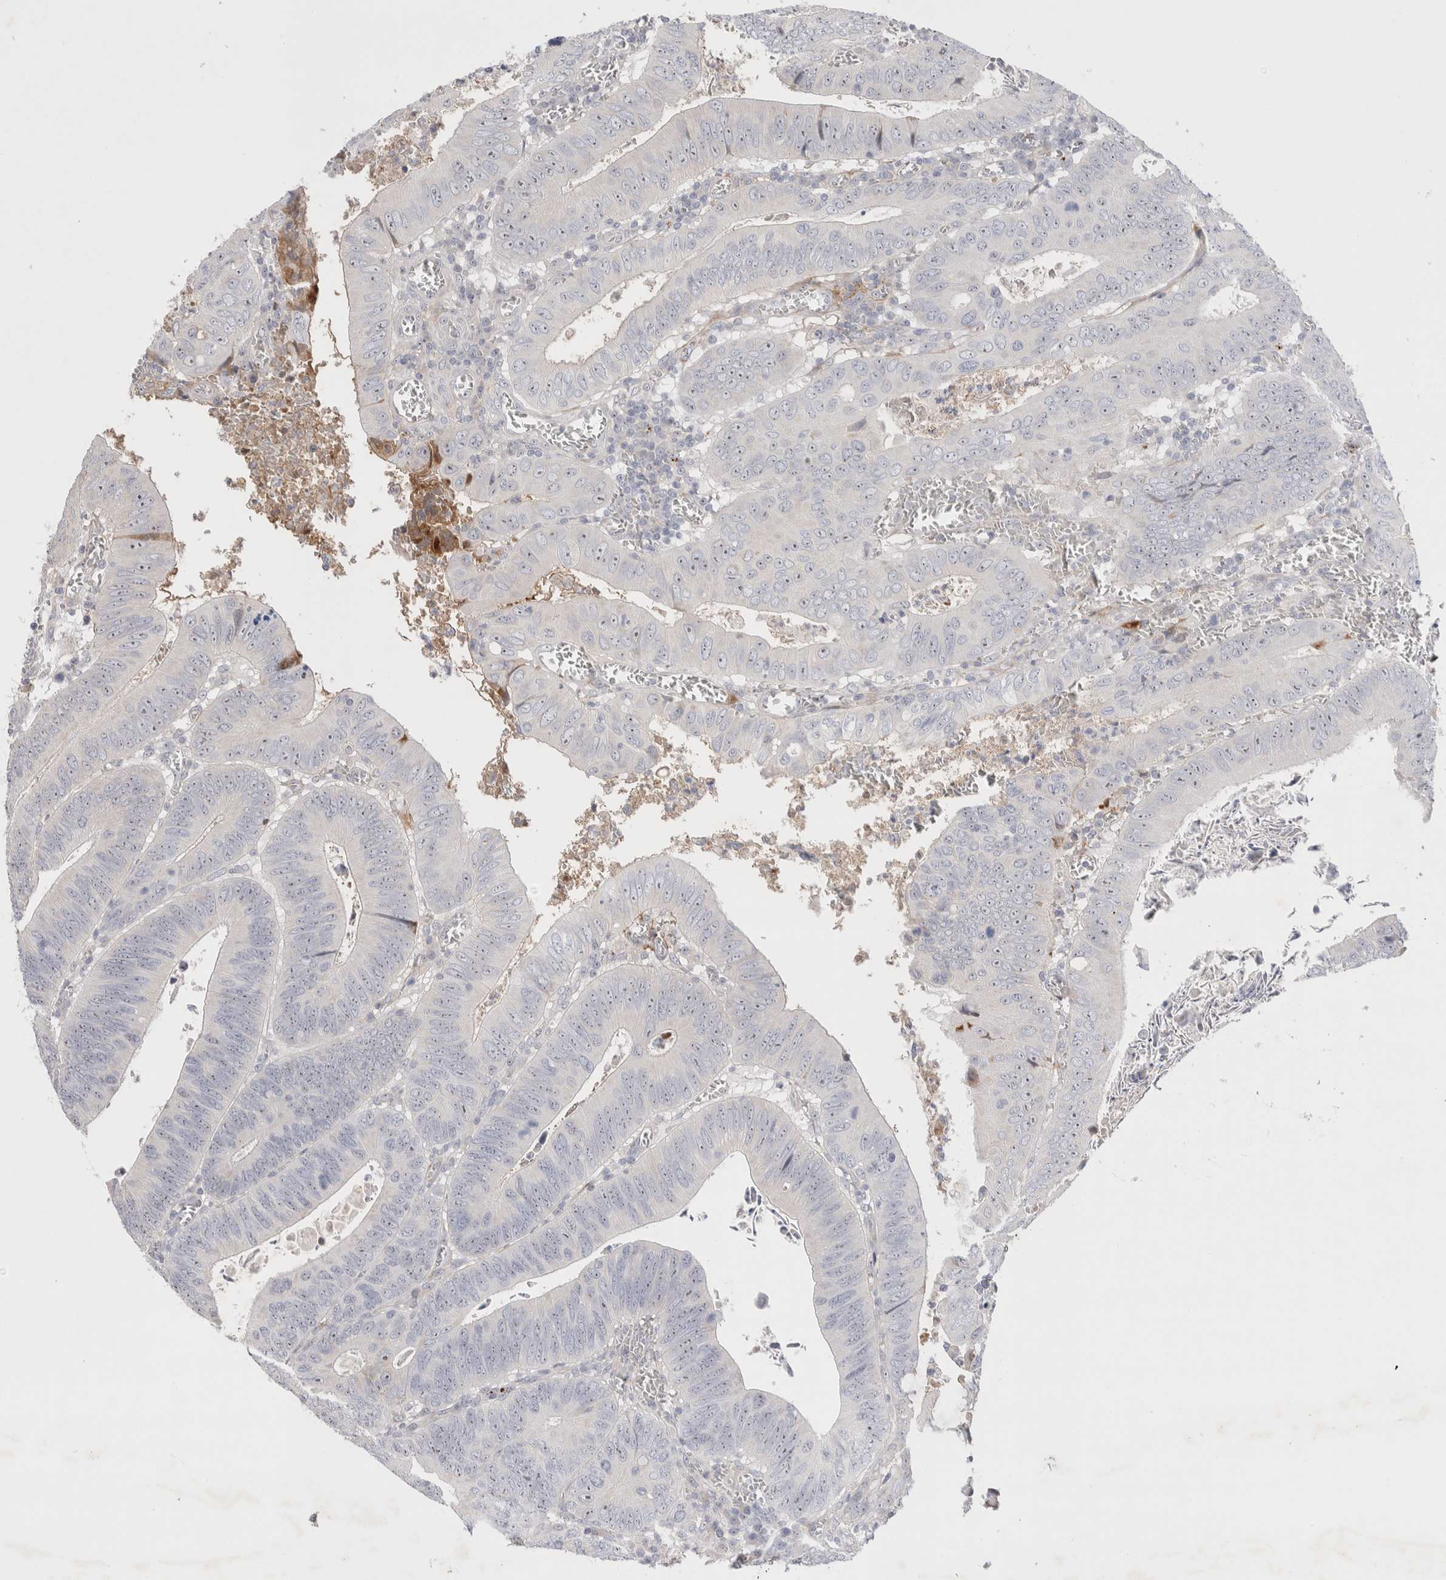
{"staining": {"intensity": "negative", "quantity": "none", "location": "none"}, "tissue": "colorectal cancer", "cell_type": "Tumor cells", "image_type": "cancer", "snomed": [{"axis": "morphology", "description": "Inflammation, NOS"}, {"axis": "morphology", "description": "Adenocarcinoma, NOS"}, {"axis": "topography", "description": "Colon"}], "caption": "IHC of human adenocarcinoma (colorectal) exhibits no positivity in tumor cells. (Stains: DAB (3,3'-diaminobenzidine) IHC with hematoxylin counter stain, Microscopy: brightfield microscopy at high magnification).", "gene": "ECHDC2", "patient": {"sex": "male", "age": 72}}